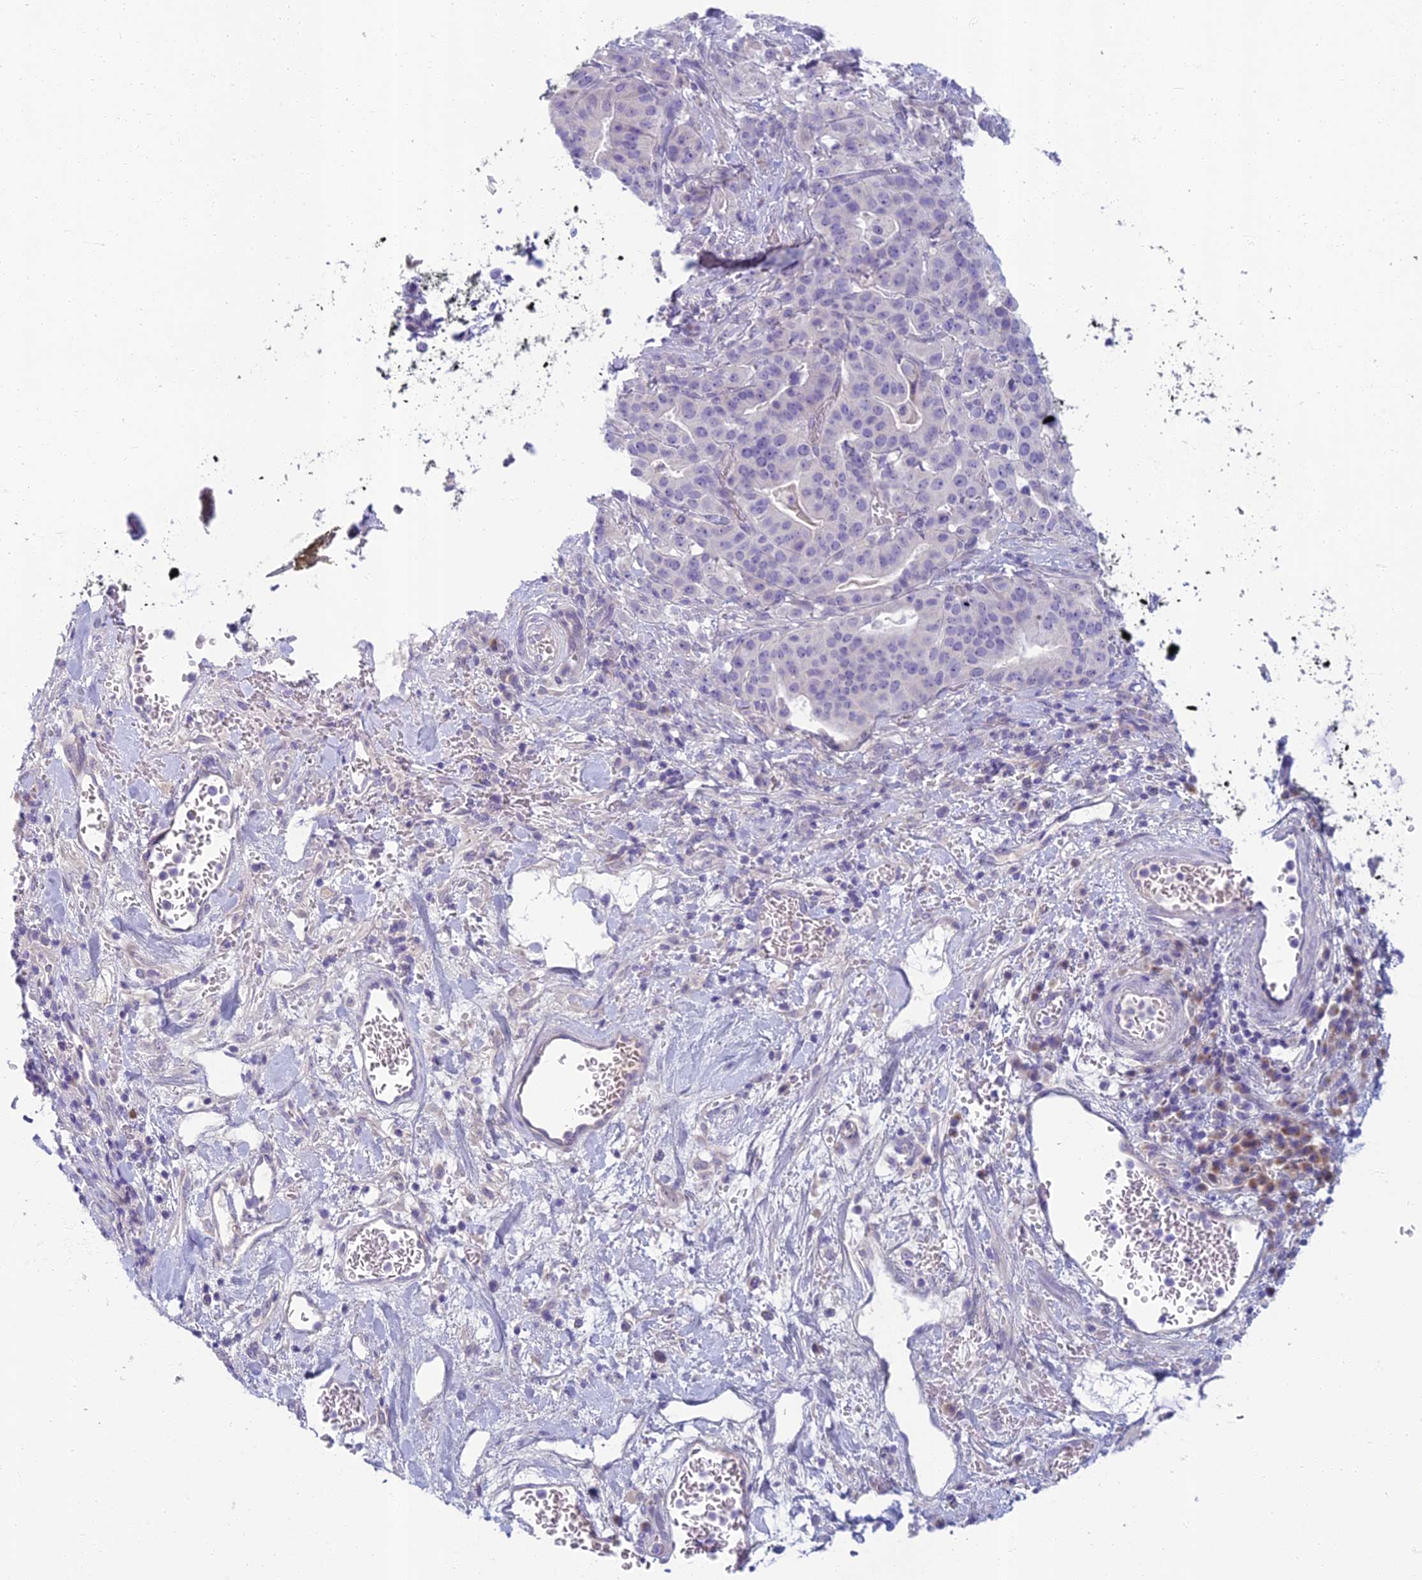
{"staining": {"intensity": "negative", "quantity": "none", "location": "none"}, "tissue": "stomach cancer", "cell_type": "Tumor cells", "image_type": "cancer", "snomed": [{"axis": "morphology", "description": "Adenocarcinoma, NOS"}, {"axis": "topography", "description": "Stomach"}], "caption": "A high-resolution histopathology image shows IHC staining of stomach cancer (adenocarcinoma), which shows no significant positivity in tumor cells. The staining was performed using DAB to visualize the protein expression in brown, while the nuclei were stained in blue with hematoxylin (Magnification: 20x).", "gene": "SLC25A41", "patient": {"sex": "male", "age": 48}}